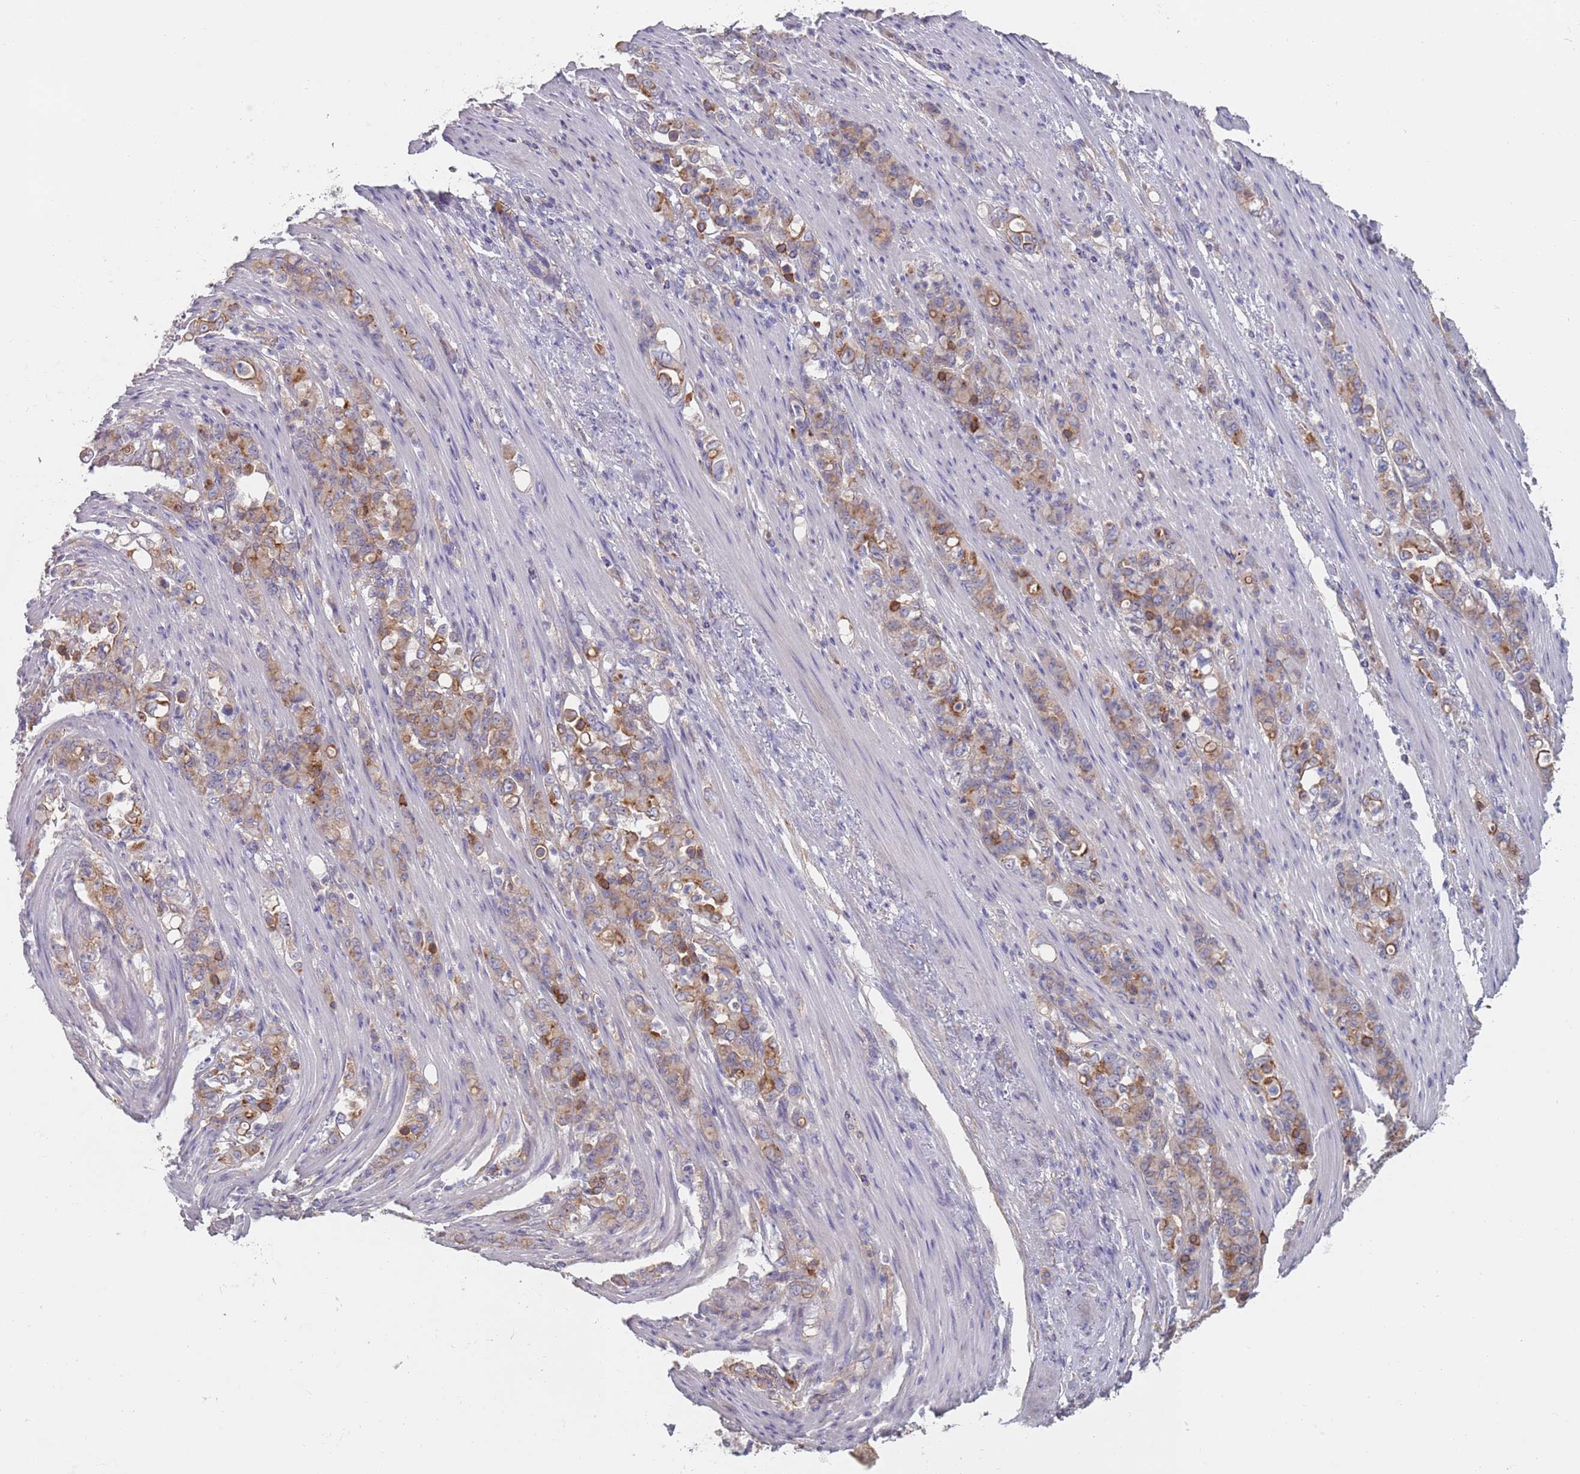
{"staining": {"intensity": "moderate", "quantity": ">75%", "location": "cytoplasmic/membranous"}, "tissue": "stomach cancer", "cell_type": "Tumor cells", "image_type": "cancer", "snomed": [{"axis": "morphology", "description": "Normal tissue, NOS"}, {"axis": "morphology", "description": "Adenocarcinoma, NOS"}, {"axis": "topography", "description": "Stomach"}], "caption": "Immunohistochemical staining of adenocarcinoma (stomach) reveals medium levels of moderate cytoplasmic/membranous protein staining in about >75% of tumor cells.", "gene": "APPL2", "patient": {"sex": "female", "age": 79}}